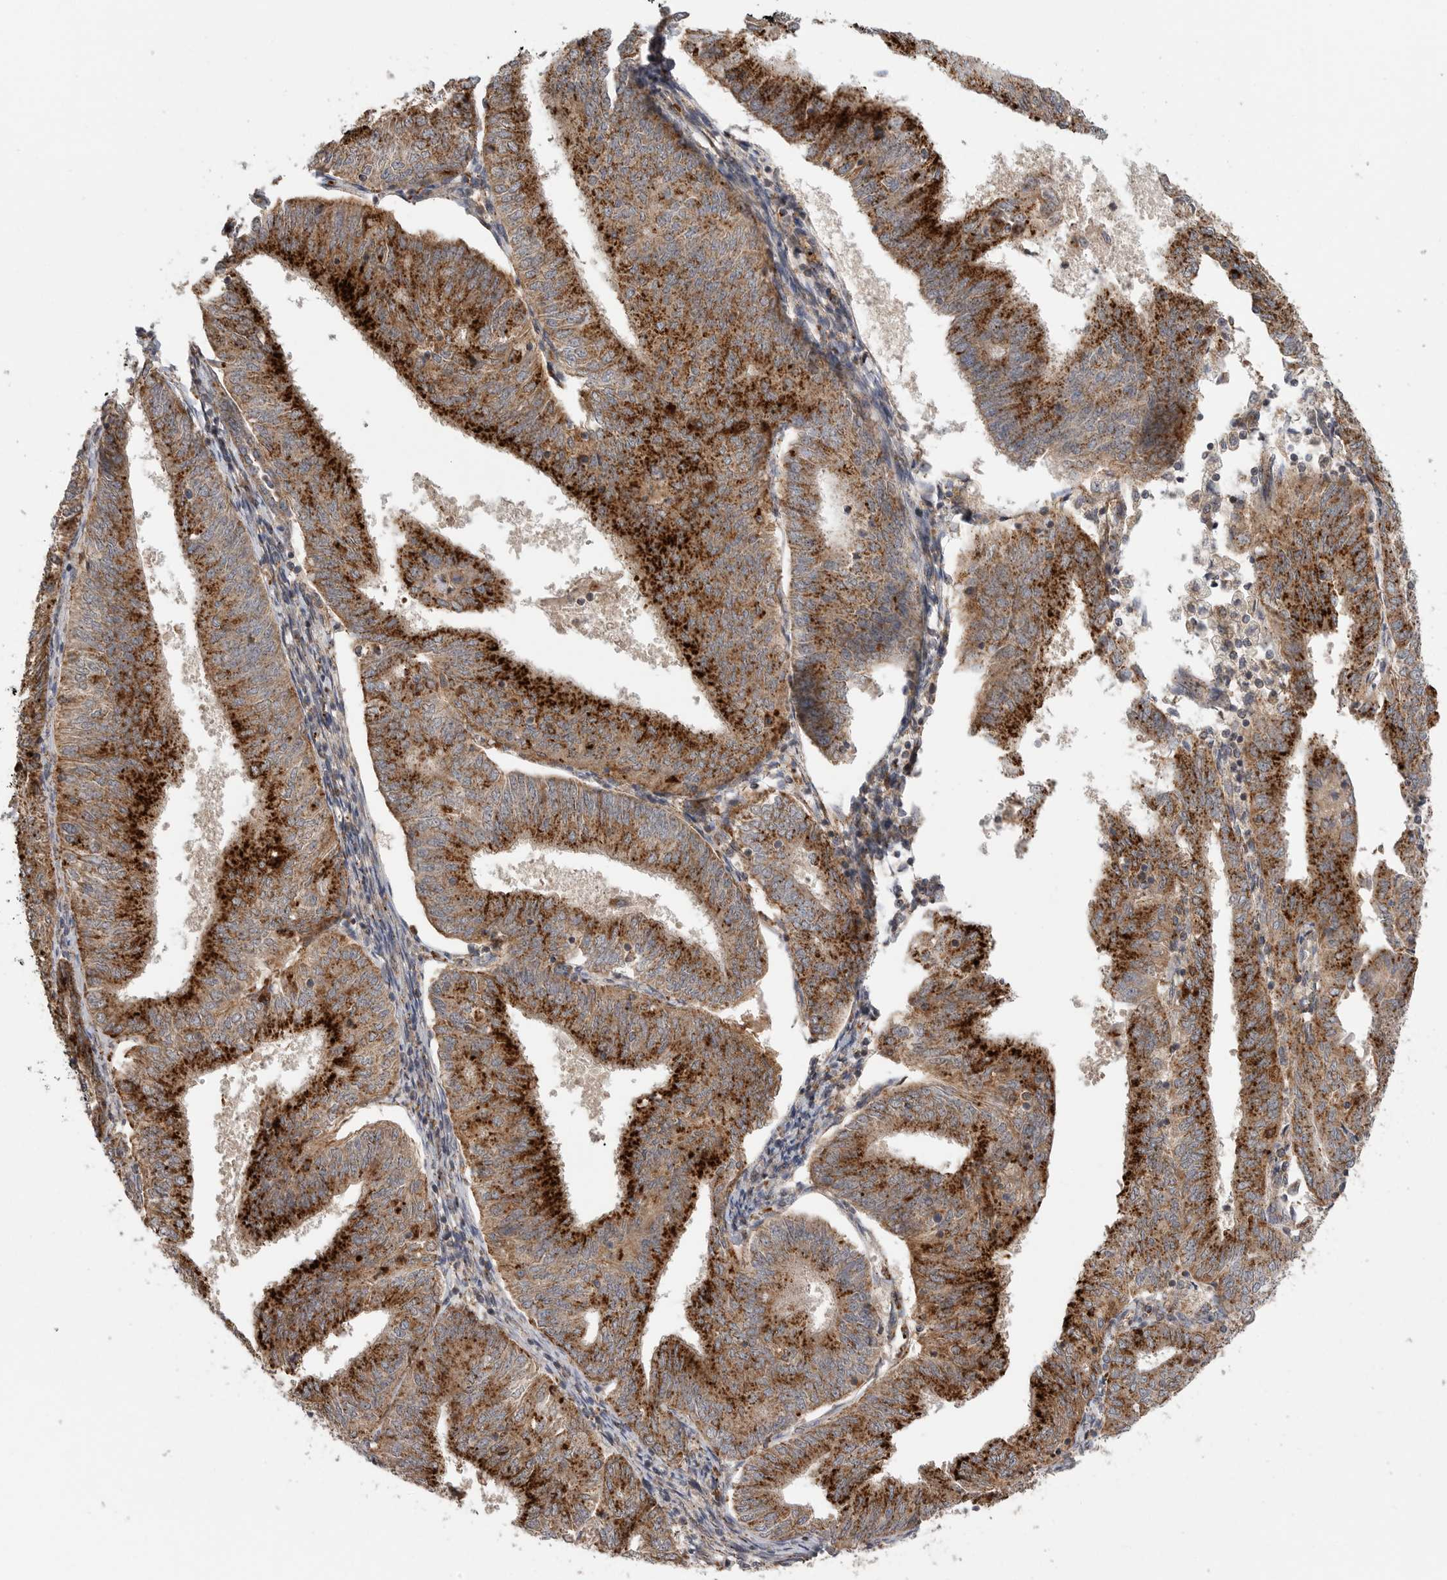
{"staining": {"intensity": "strong", "quantity": ">75%", "location": "cytoplasmic/membranous"}, "tissue": "endometrial cancer", "cell_type": "Tumor cells", "image_type": "cancer", "snomed": [{"axis": "morphology", "description": "Adenocarcinoma, NOS"}, {"axis": "topography", "description": "Endometrium"}], "caption": "Strong cytoplasmic/membranous staining for a protein is seen in approximately >75% of tumor cells of endometrial cancer using IHC.", "gene": "GALNS", "patient": {"sex": "female", "age": 58}}